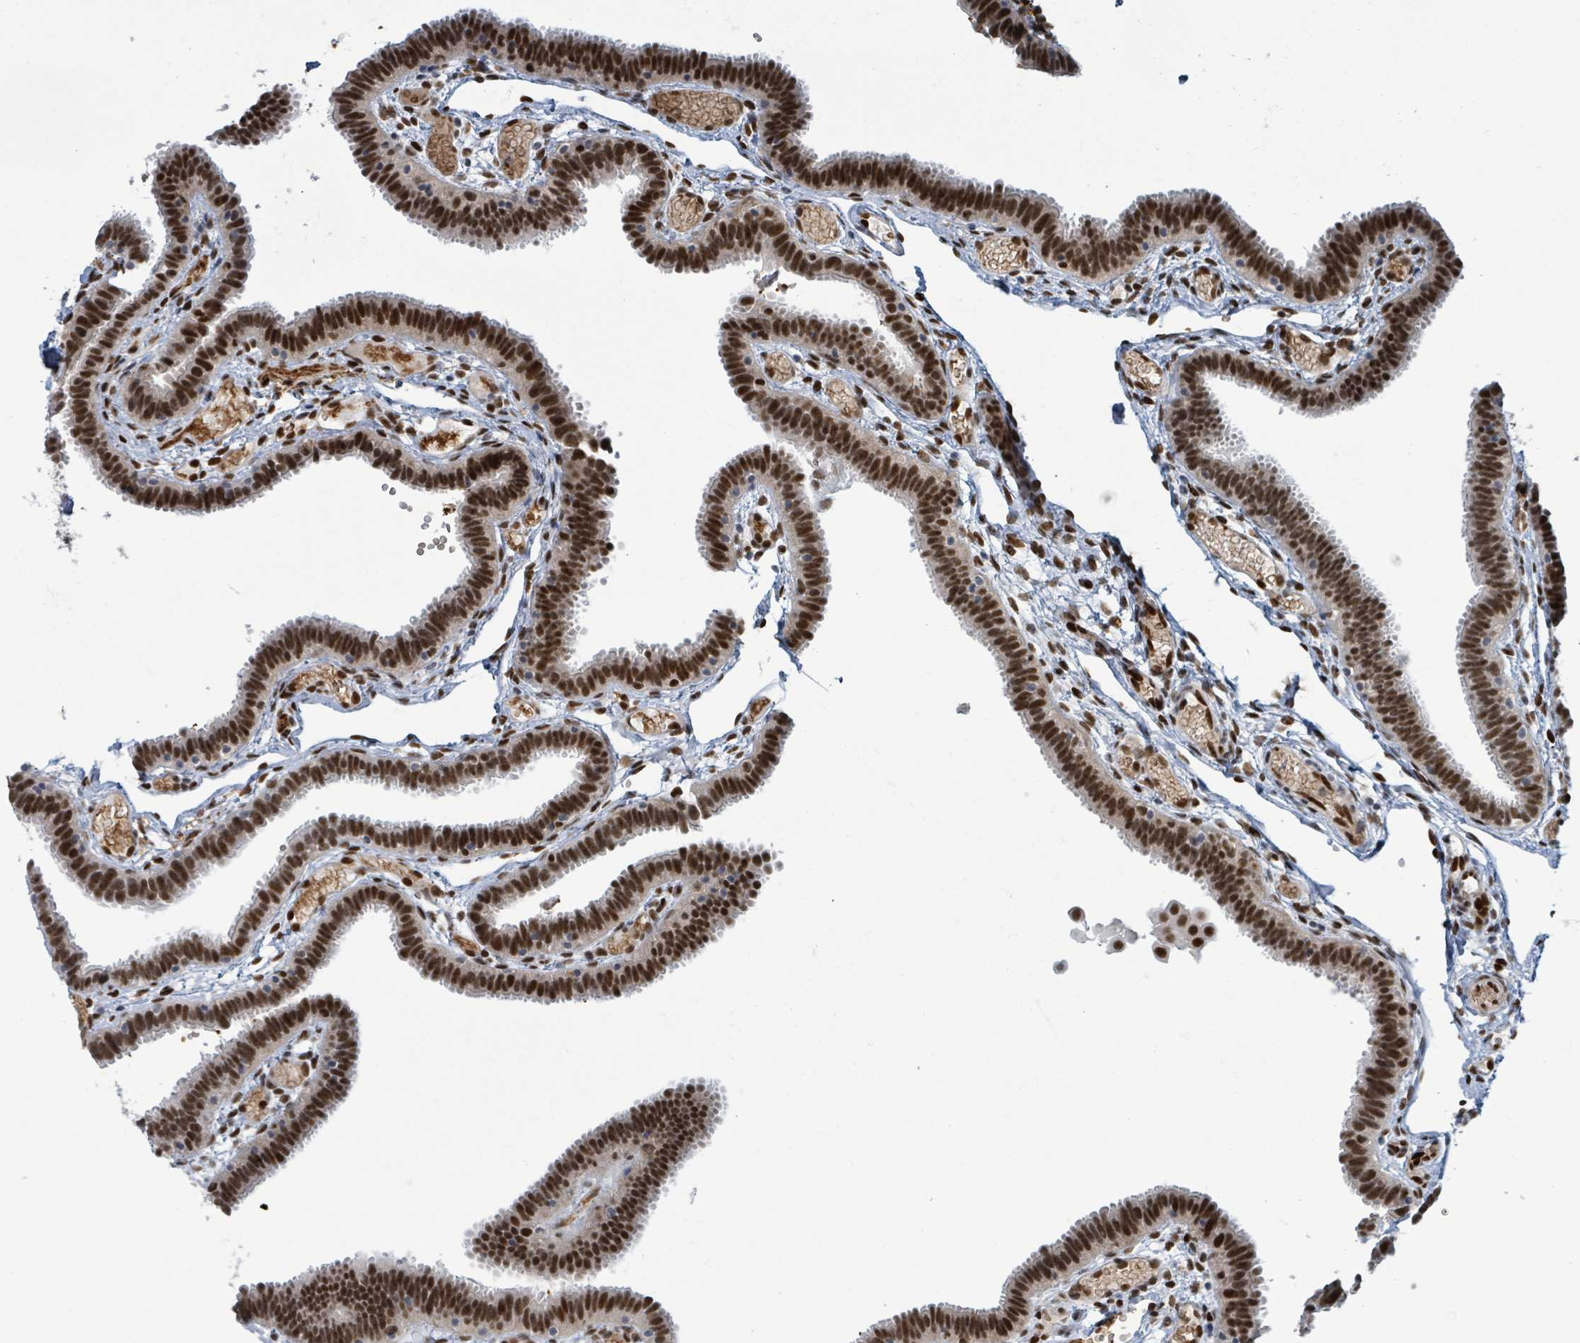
{"staining": {"intensity": "strong", "quantity": ">75%", "location": "nuclear"}, "tissue": "fallopian tube", "cell_type": "Glandular cells", "image_type": "normal", "snomed": [{"axis": "morphology", "description": "Normal tissue, NOS"}, {"axis": "topography", "description": "Fallopian tube"}], "caption": "Fallopian tube stained for a protein (brown) shows strong nuclear positive positivity in about >75% of glandular cells.", "gene": "KLF3", "patient": {"sex": "female", "age": 37}}